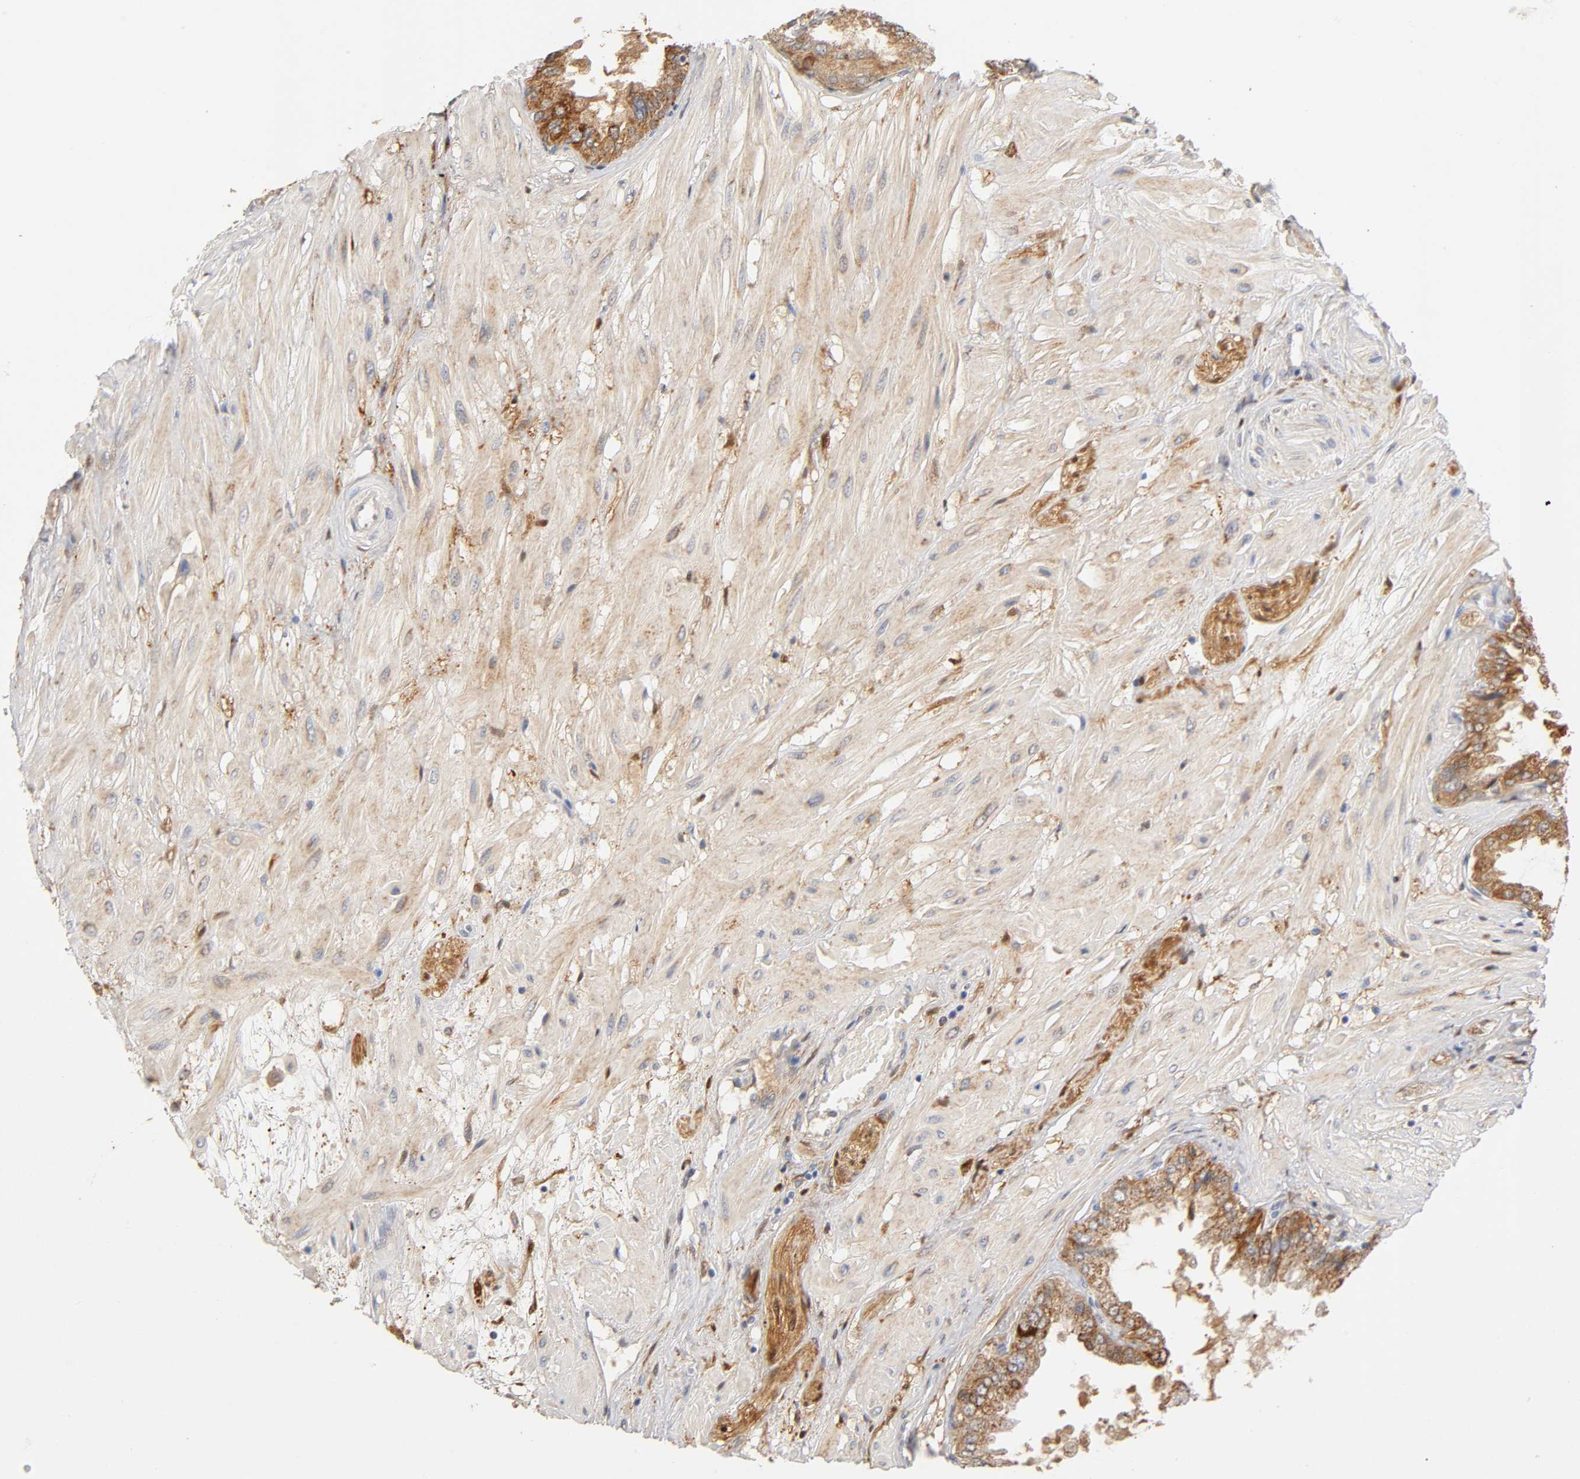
{"staining": {"intensity": "strong", "quantity": ">75%", "location": "cytoplasmic/membranous"}, "tissue": "seminal vesicle", "cell_type": "Glandular cells", "image_type": "normal", "snomed": [{"axis": "morphology", "description": "Normal tissue, NOS"}, {"axis": "topography", "description": "Seminal veicle"}], "caption": "Brown immunohistochemical staining in unremarkable seminal vesicle displays strong cytoplasmic/membranous positivity in about >75% of glandular cells. The staining is performed using DAB (3,3'-diaminobenzidine) brown chromogen to label protein expression. The nuclei are counter-stained blue using hematoxylin.", "gene": "ISG15", "patient": {"sex": "male", "age": 46}}